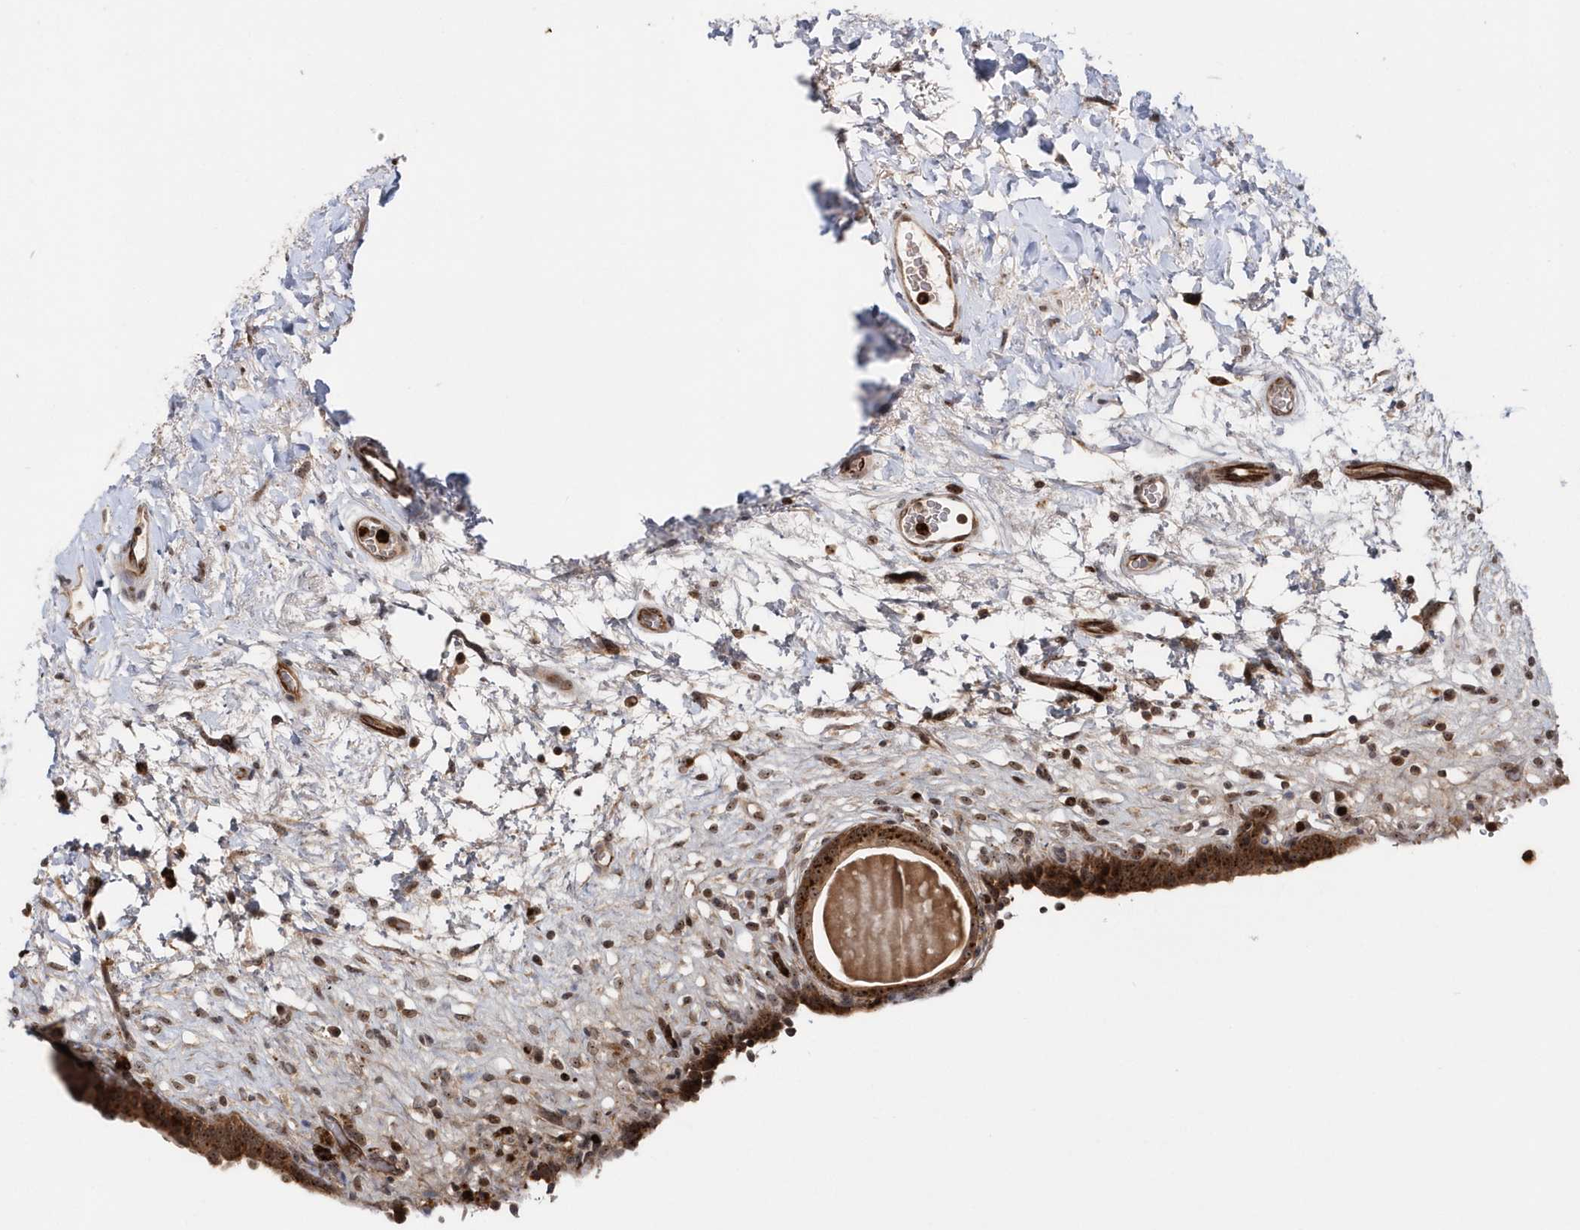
{"staining": {"intensity": "moderate", "quantity": ">75%", "location": "cytoplasmic/membranous,nuclear"}, "tissue": "urinary bladder", "cell_type": "Urothelial cells", "image_type": "normal", "snomed": [{"axis": "morphology", "description": "Normal tissue, NOS"}, {"axis": "topography", "description": "Urinary bladder"}], "caption": "An image of urinary bladder stained for a protein displays moderate cytoplasmic/membranous,nuclear brown staining in urothelial cells. (DAB (3,3'-diaminobenzidine) = brown stain, brightfield microscopy at high magnification).", "gene": "SOWAHB", "patient": {"sex": "male", "age": 83}}